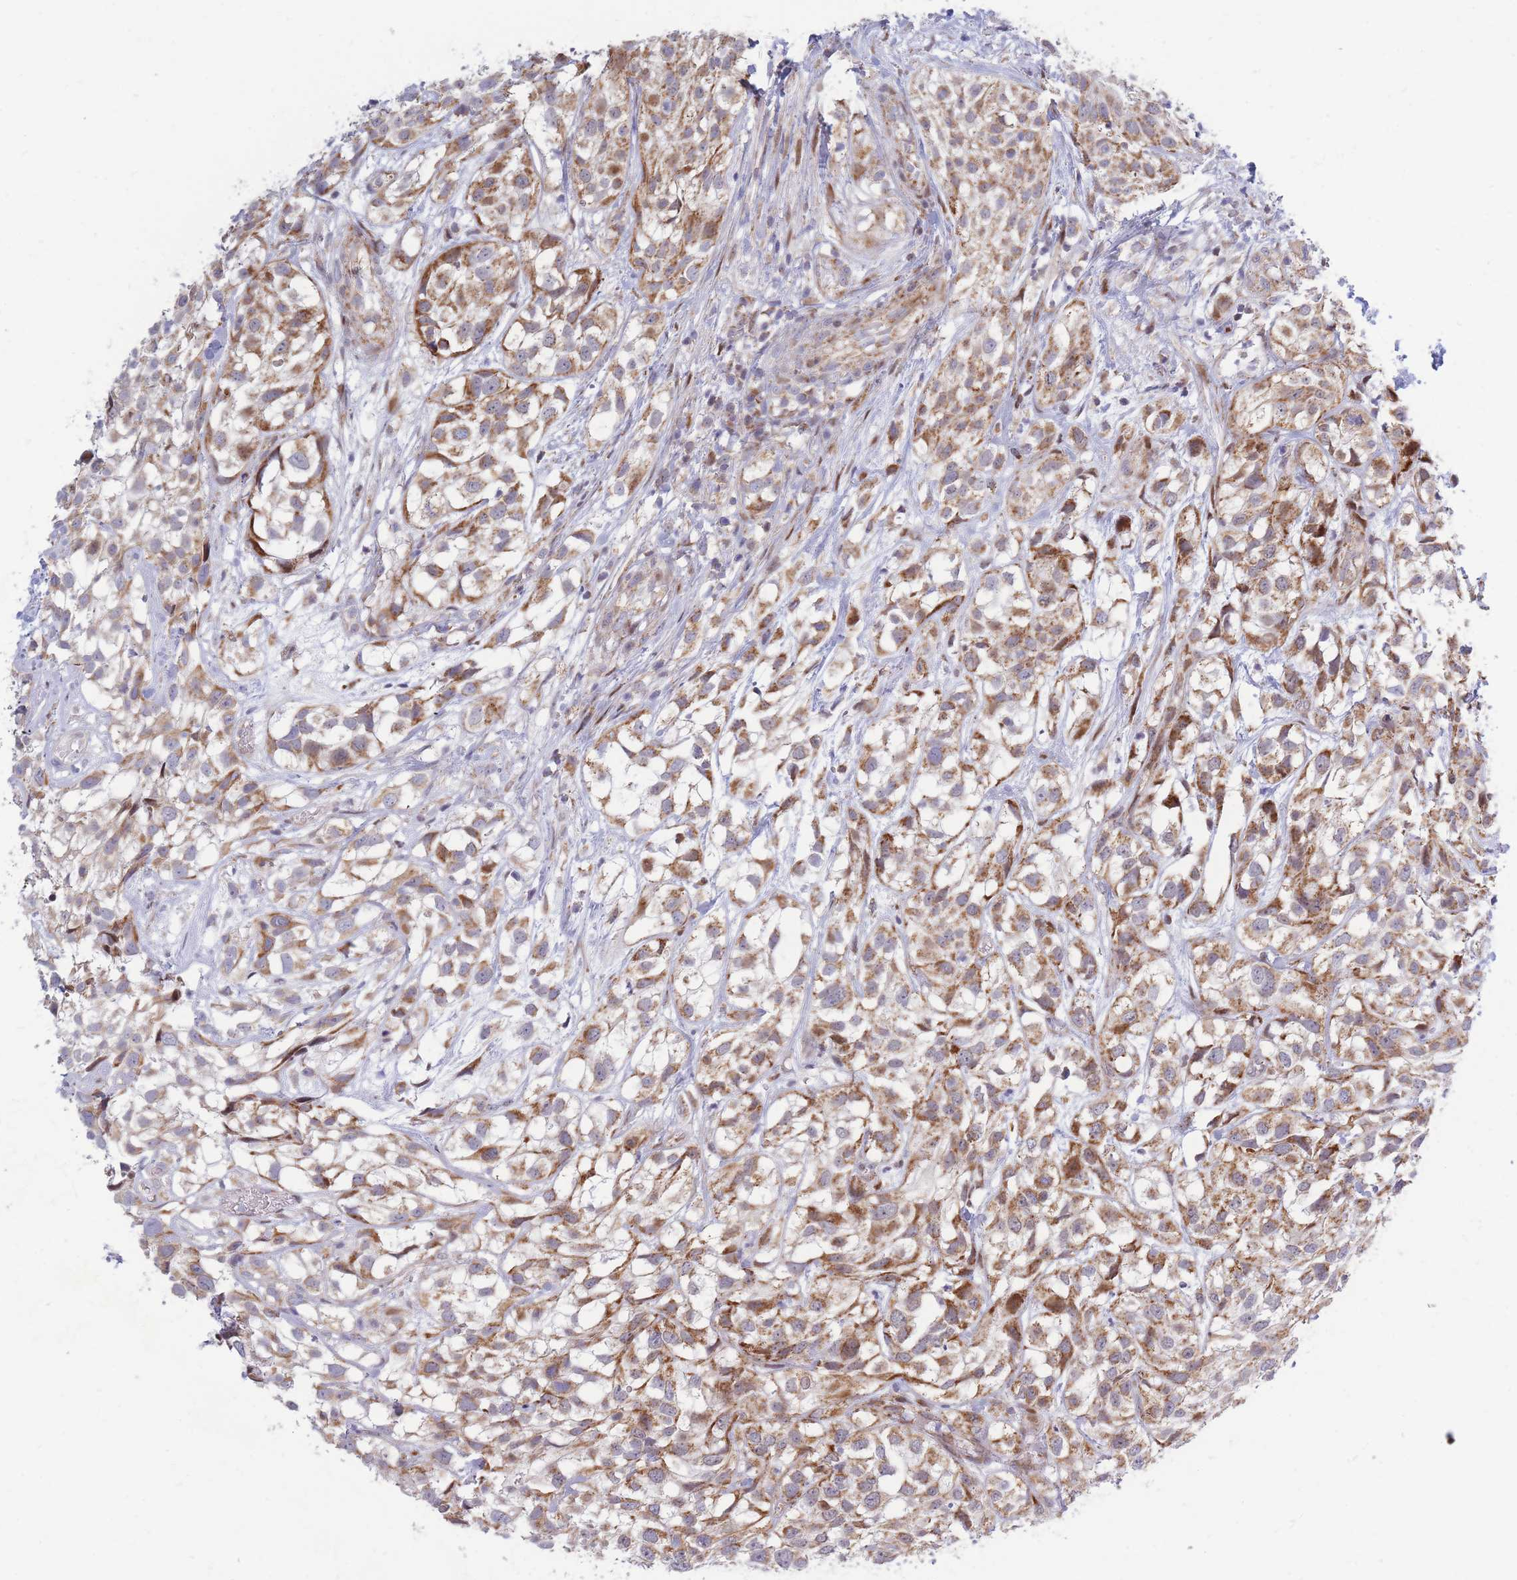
{"staining": {"intensity": "moderate", "quantity": "25%-75%", "location": "cytoplasmic/membranous"}, "tissue": "urothelial cancer", "cell_type": "Tumor cells", "image_type": "cancer", "snomed": [{"axis": "morphology", "description": "Urothelial carcinoma, High grade"}, {"axis": "topography", "description": "Urinary bladder"}], "caption": "DAB immunohistochemical staining of human urothelial cancer reveals moderate cytoplasmic/membranous protein positivity in about 25%-75% of tumor cells.", "gene": "MOB4", "patient": {"sex": "male", "age": 56}}